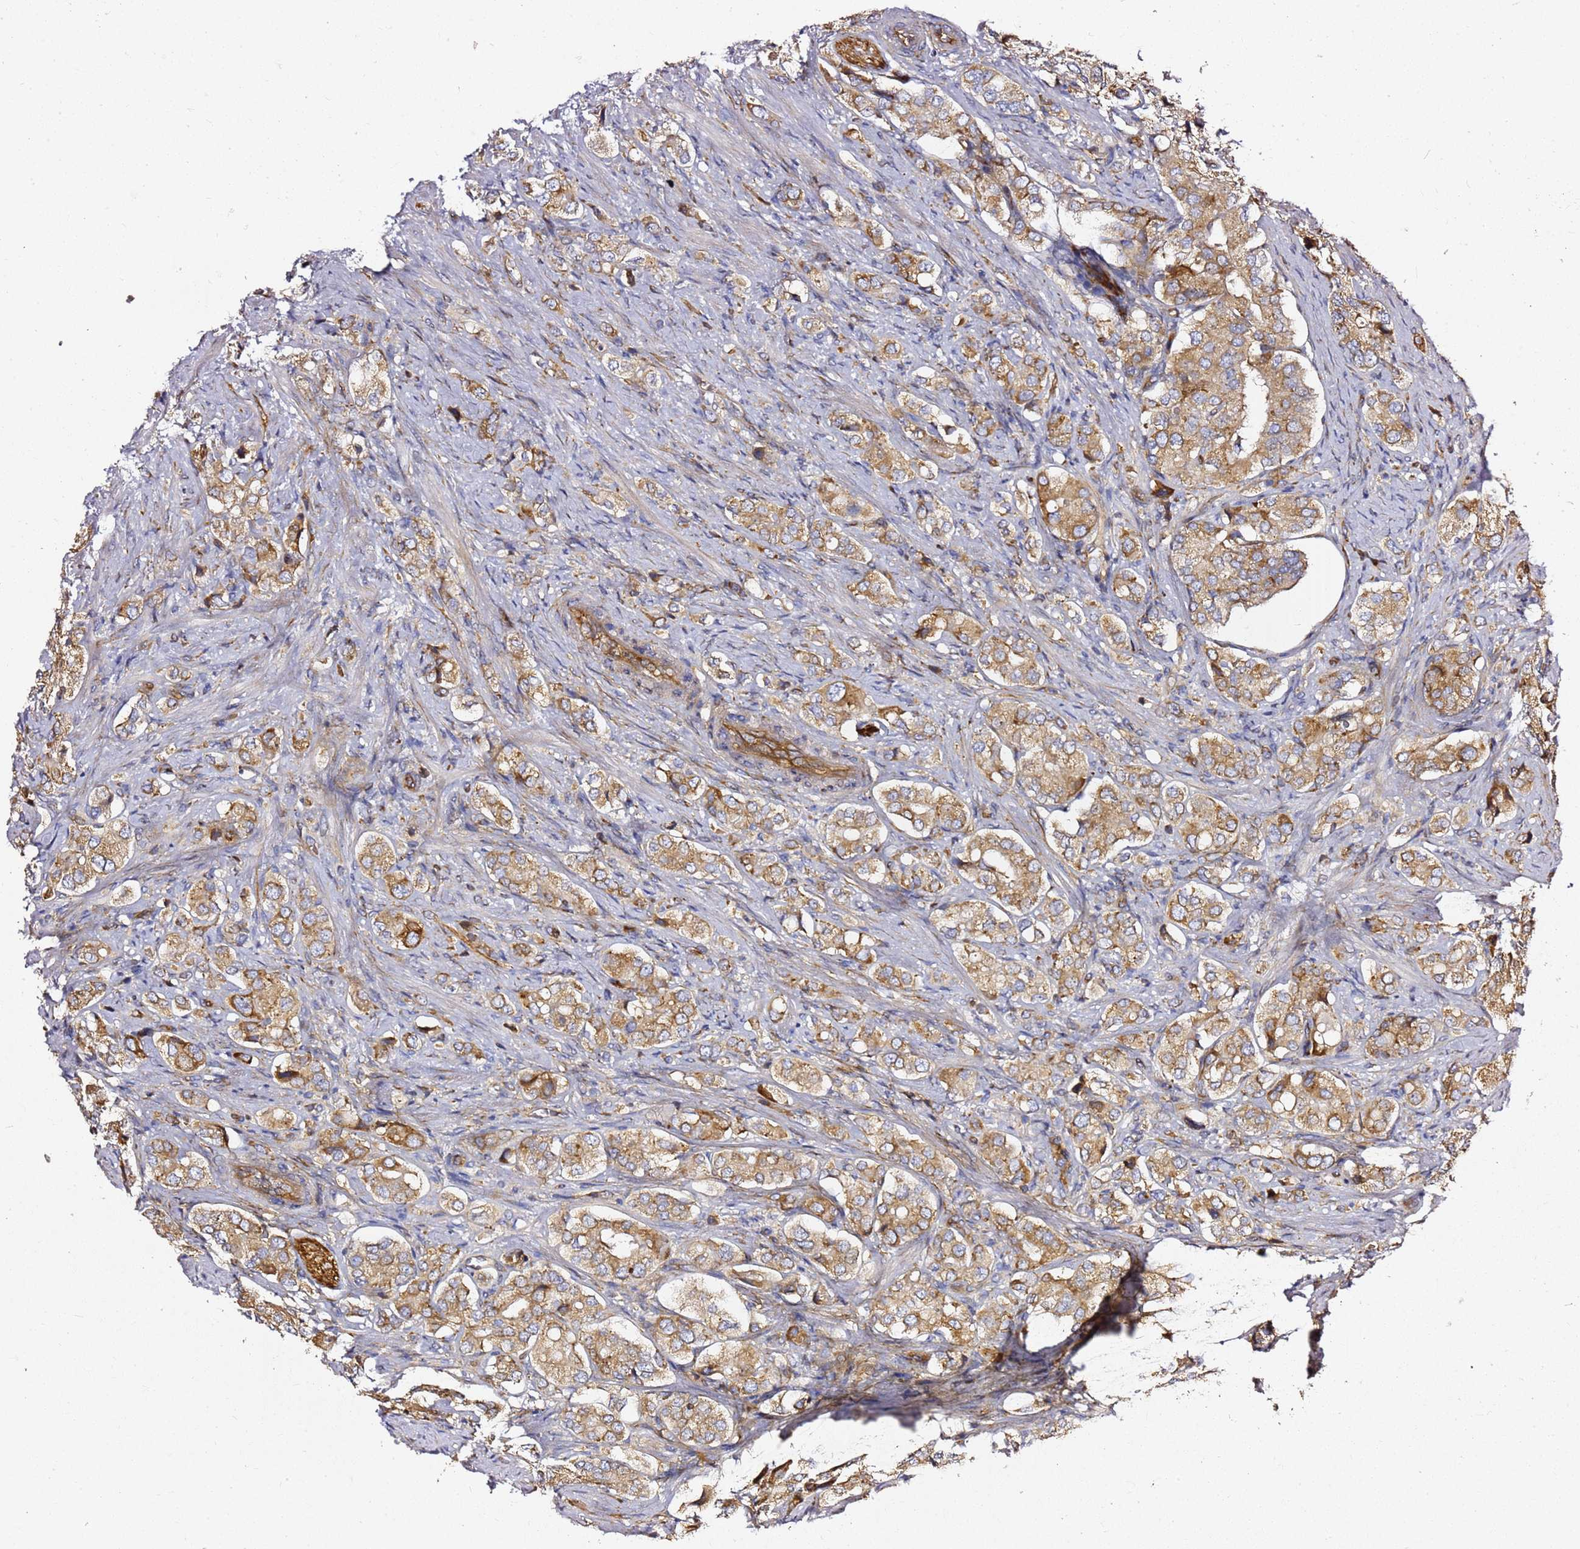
{"staining": {"intensity": "moderate", "quantity": ">75%", "location": "cytoplasmic/membranous"}, "tissue": "prostate cancer", "cell_type": "Tumor cells", "image_type": "cancer", "snomed": [{"axis": "morphology", "description": "Adenocarcinoma, High grade"}, {"axis": "topography", "description": "Prostate"}], "caption": "Prostate cancer stained with DAB (3,3'-diaminobenzidine) immunohistochemistry (IHC) shows medium levels of moderate cytoplasmic/membranous expression in approximately >75% of tumor cells. Using DAB (3,3'-diaminobenzidine) (brown) and hematoxylin (blue) stains, captured at high magnification using brightfield microscopy.", "gene": "KIF7", "patient": {"sex": "male", "age": 65}}